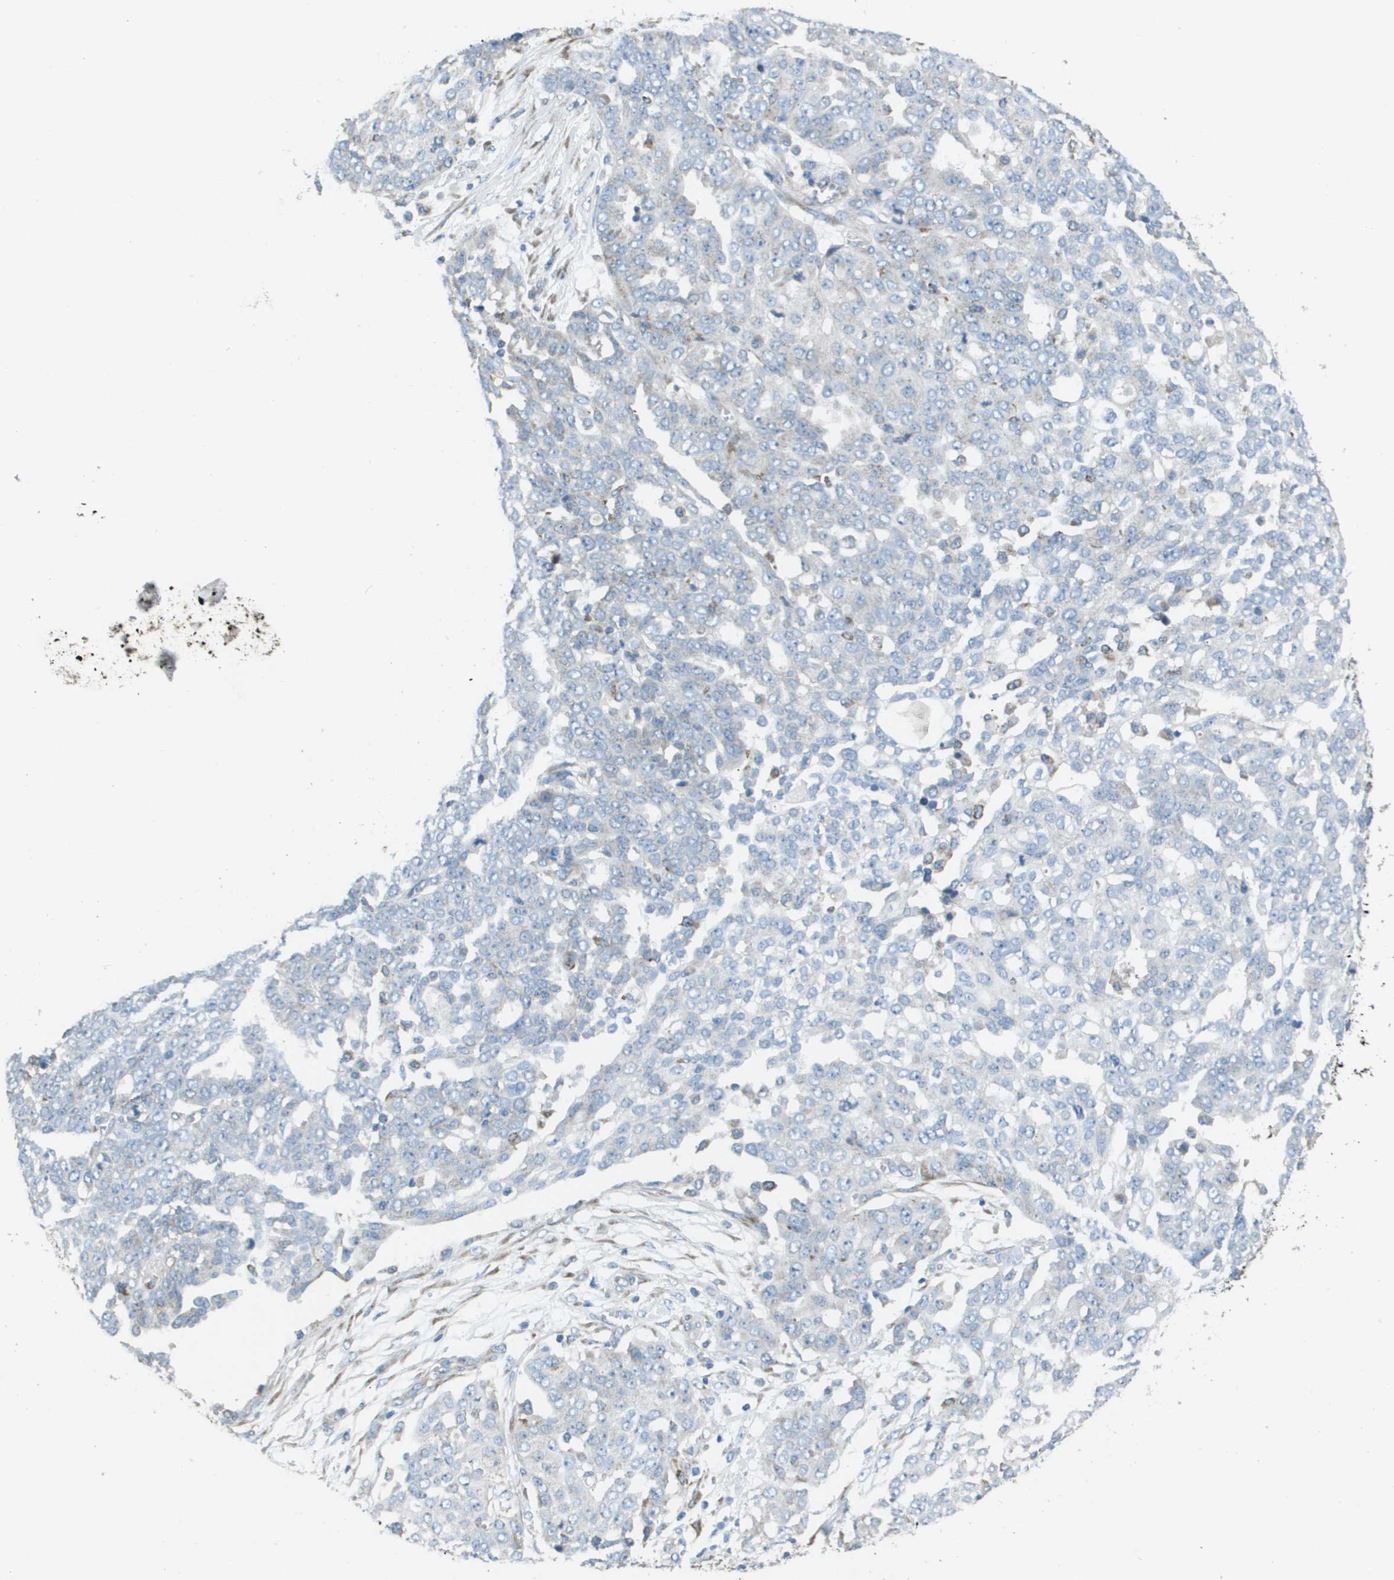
{"staining": {"intensity": "negative", "quantity": "none", "location": "none"}, "tissue": "ovarian cancer", "cell_type": "Tumor cells", "image_type": "cancer", "snomed": [{"axis": "morphology", "description": "Cystadenocarcinoma, serous, NOS"}, {"axis": "topography", "description": "Soft tissue"}, {"axis": "topography", "description": "Ovary"}], "caption": "Immunohistochemical staining of human ovarian serous cystadenocarcinoma demonstrates no significant expression in tumor cells. The staining was performed using DAB to visualize the protein expression in brown, while the nuclei were stained in blue with hematoxylin (Magnification: 20x).", "gene": "CLCN2", "patient": {"sex": "female", "age": 57}}